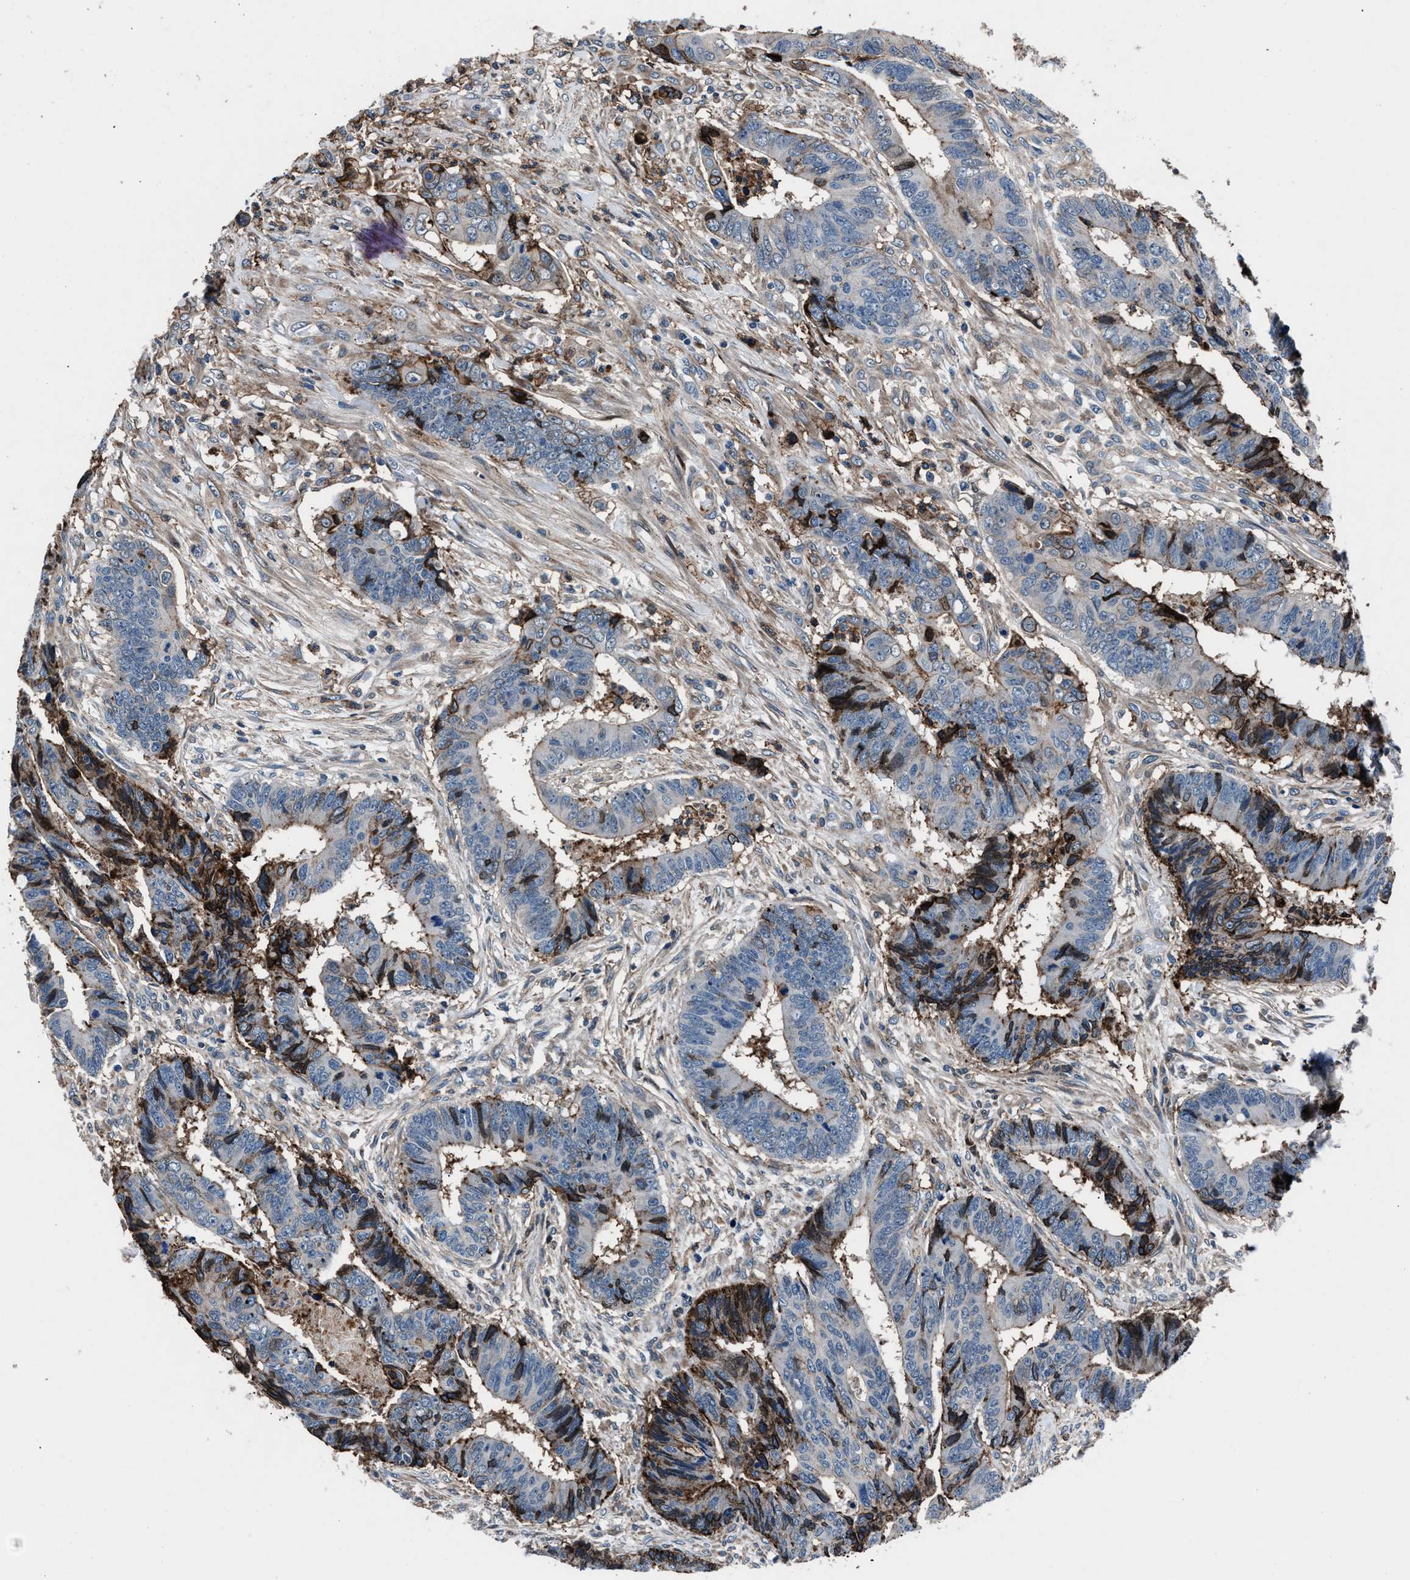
{"staining": {"intensity": "strong", "quantity": "25%-75%", "location": "cytoplasmic/membranous"}, "tissue": "colorectal cancer", "cell_type": "Tumor cells", "image_type": "cancer", "snomed": [{"axis": "morphology", "description": "Adenocarcinoma, NOS"}, {"axis": "topography", "description": "Rectum"}], "caption": "Adenocarcinoma (colorectal) stained with DAB (3,3'-diaminobenzidine) immunohistochemistry (IHC) exhibits high levels of strong cytoplasmic/membranous expression in approximately 25%-75% of tumor cells. The staining was performed using DAB (3,3'-diaminobenzidine) to visualize the protein expression in brown, while the nuclei were stained in blue with hematoxylin (Magnification: 20x).", "gene": "MFSD11", "patient": {"sex": "male", "age": 84}}